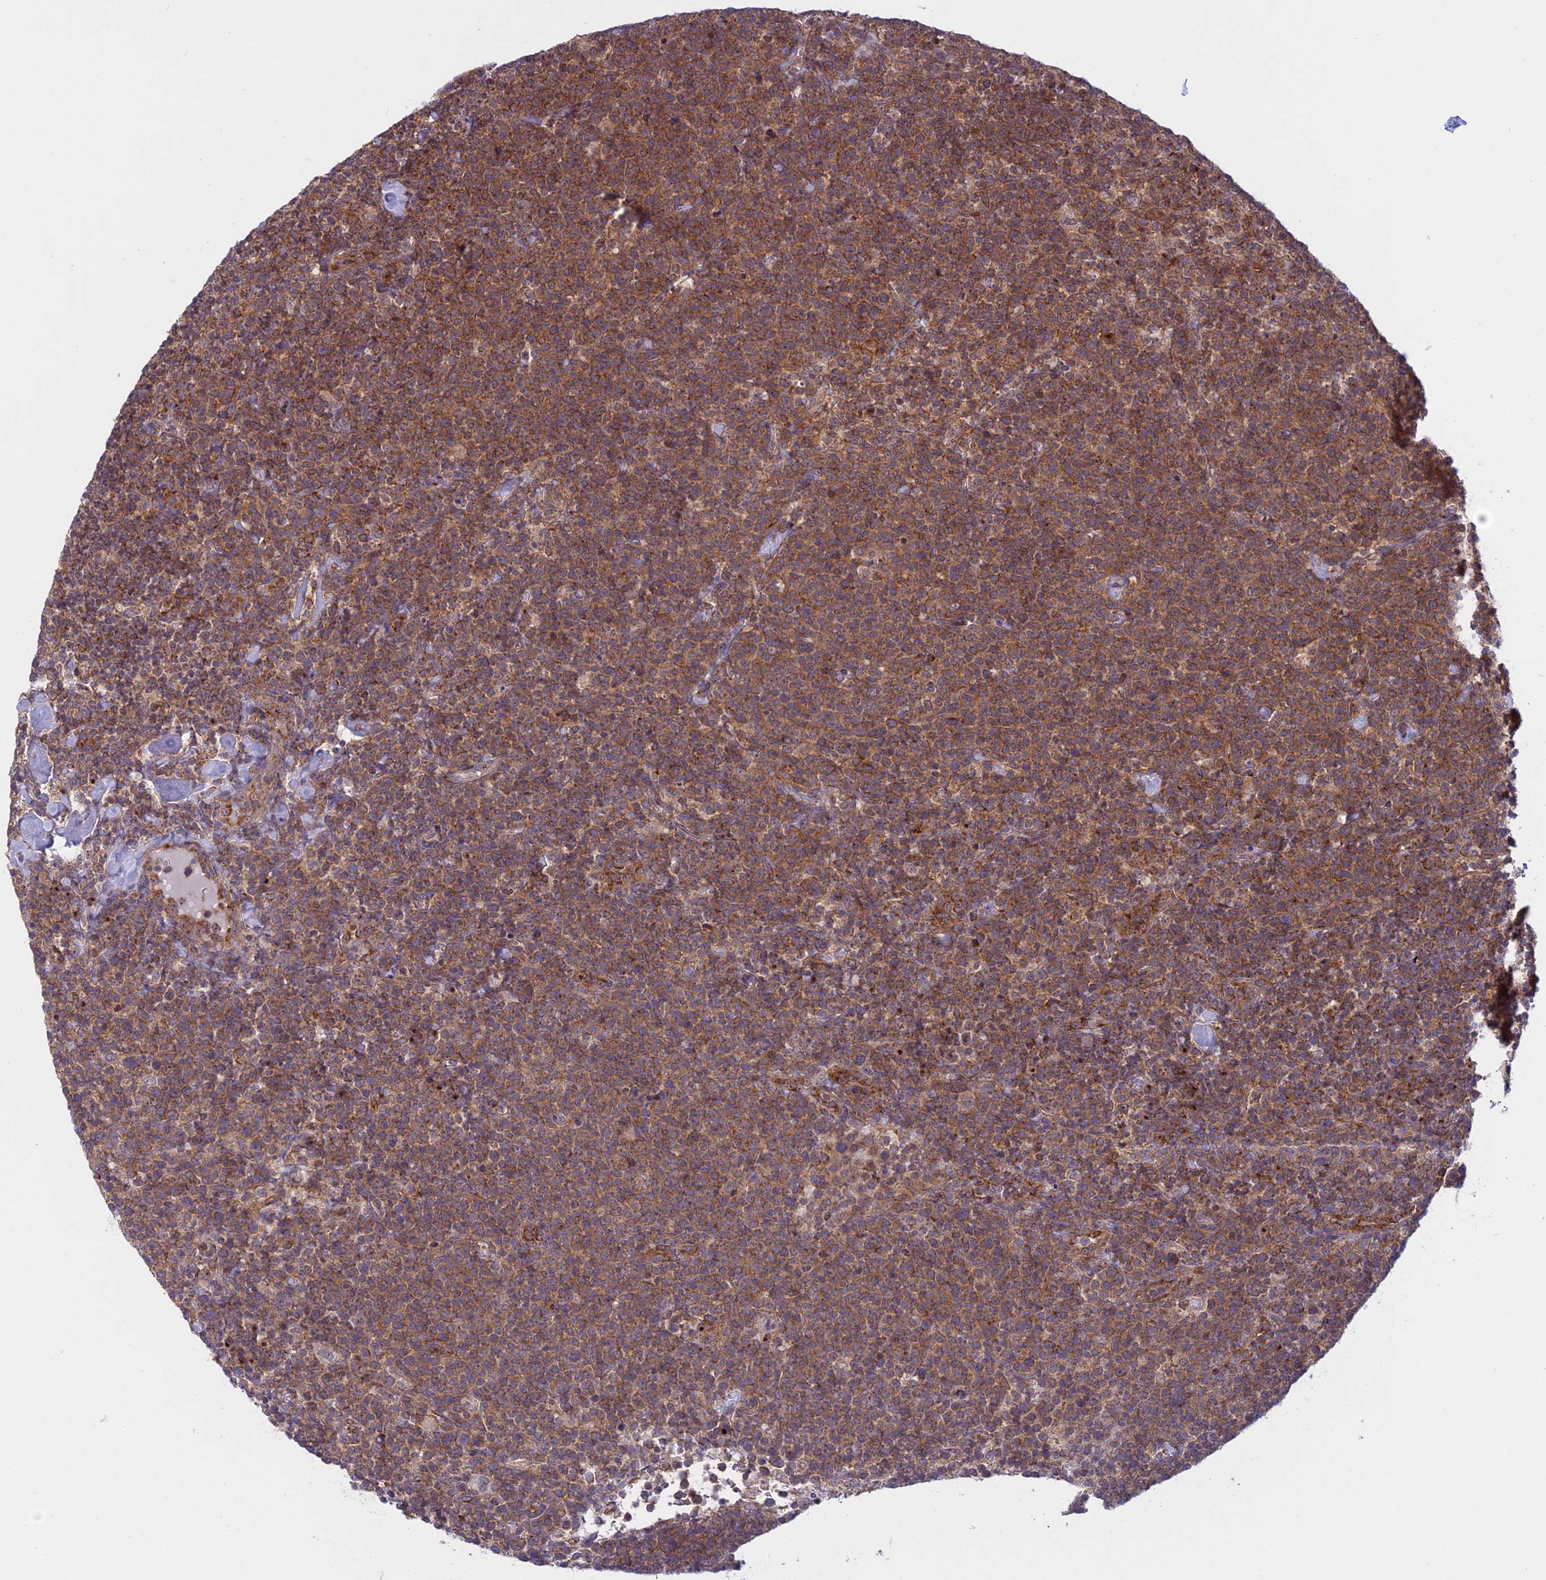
{"staining": {"intensity": "moderate", "quantity": ">75%", "location": "cytoplasmic/membranous"}, "tissue": "lymphoma", "cell_type": "Tumor cells", "image_type": "cancer", "snomed": [{"axis": "morphology", "description": "Malignant lymphoma, non-Hodgkin's type, High grade"}, {"axis": "topography", "description": "Lymph node"}], "caption": "Lymphoma stained with IHC displays moderate cytoplasmic/membranous expression in about >75% of tumor cells. (Stains: DAB in brown, nuclei in blue, Microscopy: brightfield microscopy at high magnification).", "gene": "CLINT1", "patient": {"sex": "male", "age": 61}}